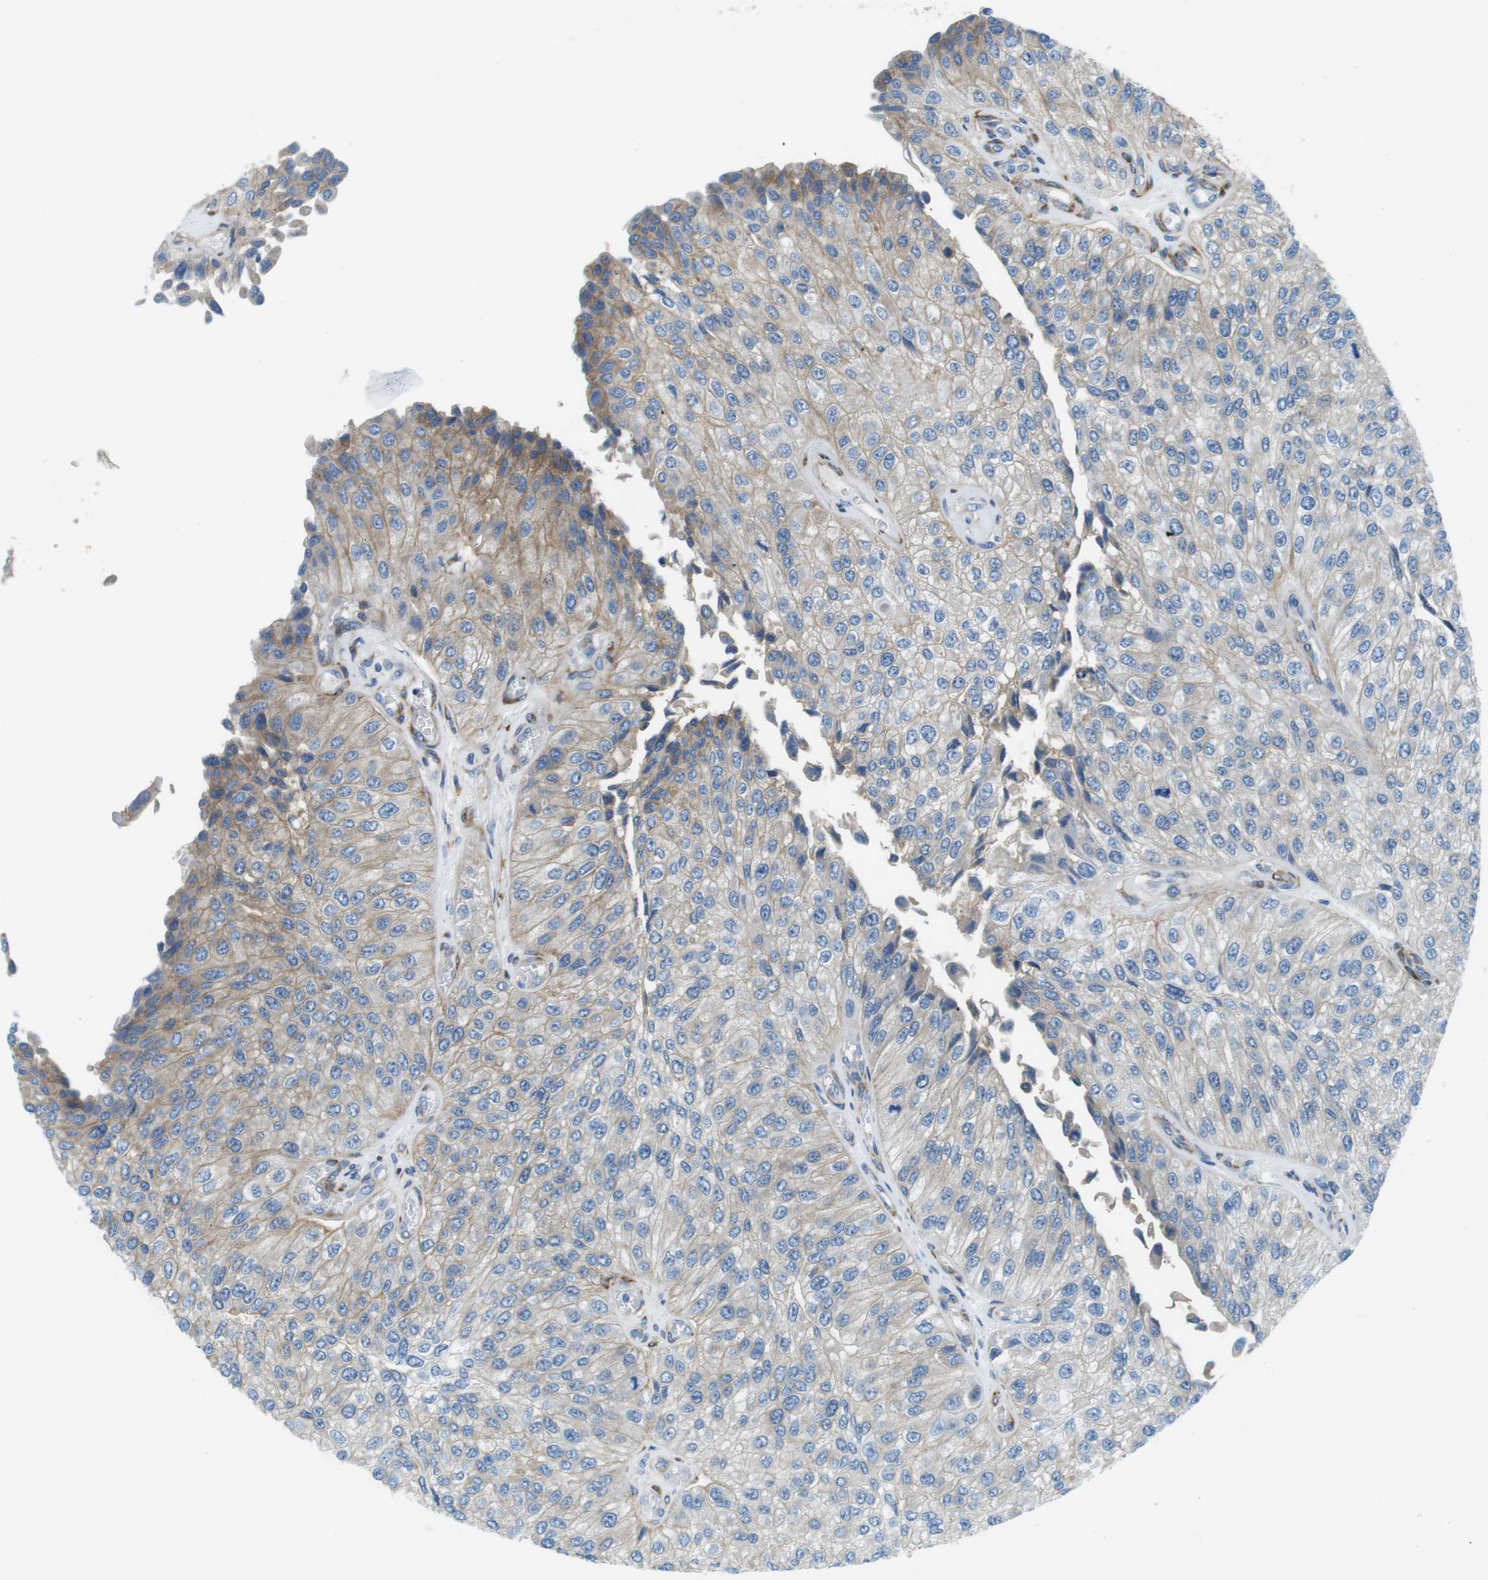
{"staining": {"intensity": "weak", "quantity": ">75%", "location": "cytoplasmic/membranous"}, "tissue": "urothelial cancer", "cell_type": "Tumor cells", "image_type": "cancer", "snomed": [{"axis": "morphology", "description": "Urothelial carcinoma, High grade"}, {"axis": "topography", "description": "Kidney"}, {"axis": "topography", "description": "Urinary bladder"}], "caption": "A histopathology image of urothelial cancer stained for a protein exhibits weak cytoplasmic/membranous brown staining in tumor cells.", "gene": "EMP2", "patient": {"sex": "male", "age": 77}}